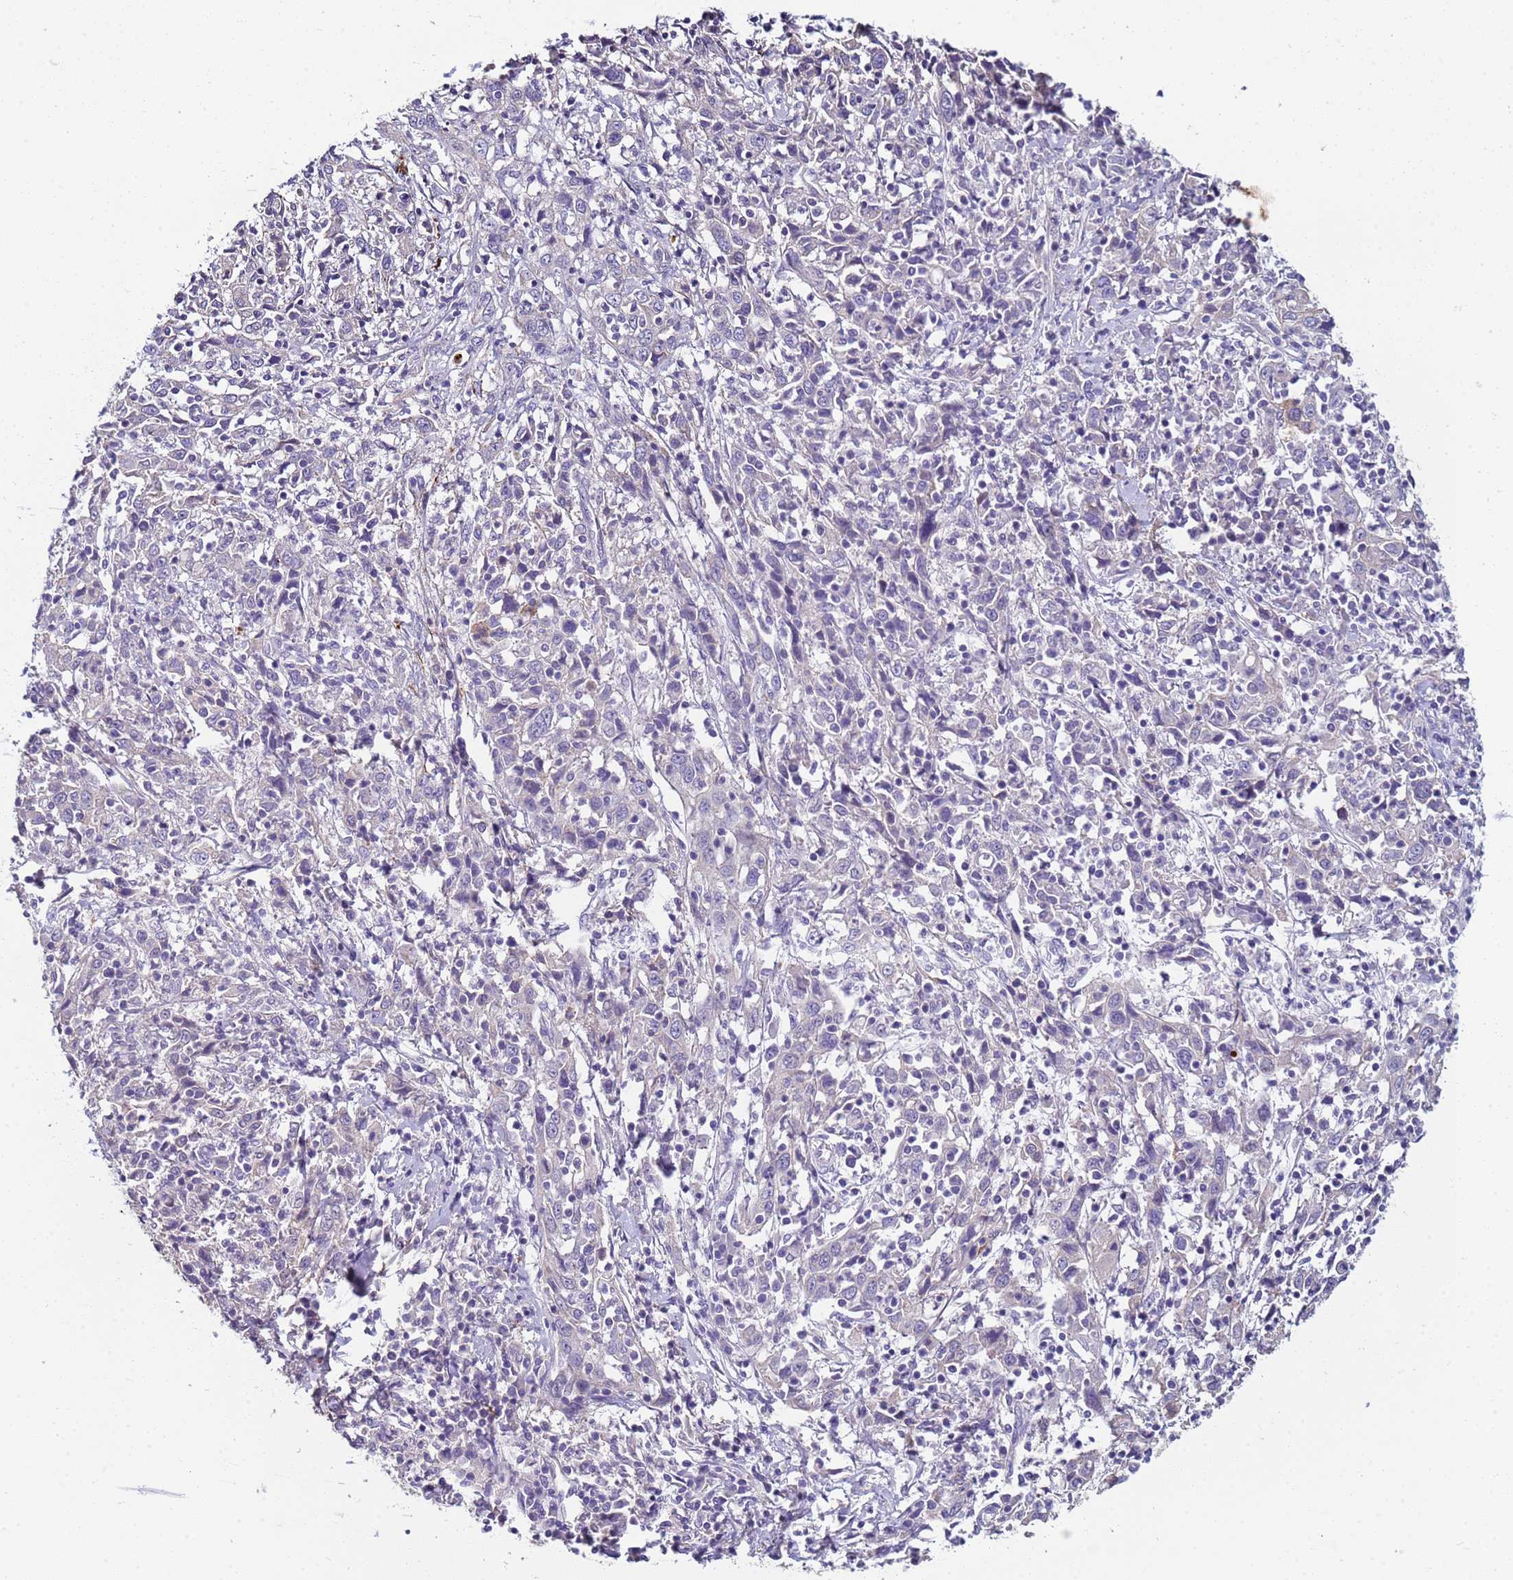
{"staining": {"intensity": "negative", "quantity": "none", "location": "none"}, "tissue": "cervical cancer", "cell_type": "Tumor cells", "image_type": "cancer", "snomed": [{"axis": "morphology", "description": "Squamous cell carcinoma, NOS"}, {"axis": "topography", "description": "Cervix"}], "caption": "Immunohistochemical staining of squamous cell carcinoma (cervical) shows no significant staining in tumor cells.", "gene": "TRIM51", "patient": {"sex": "female", "age": 46}}